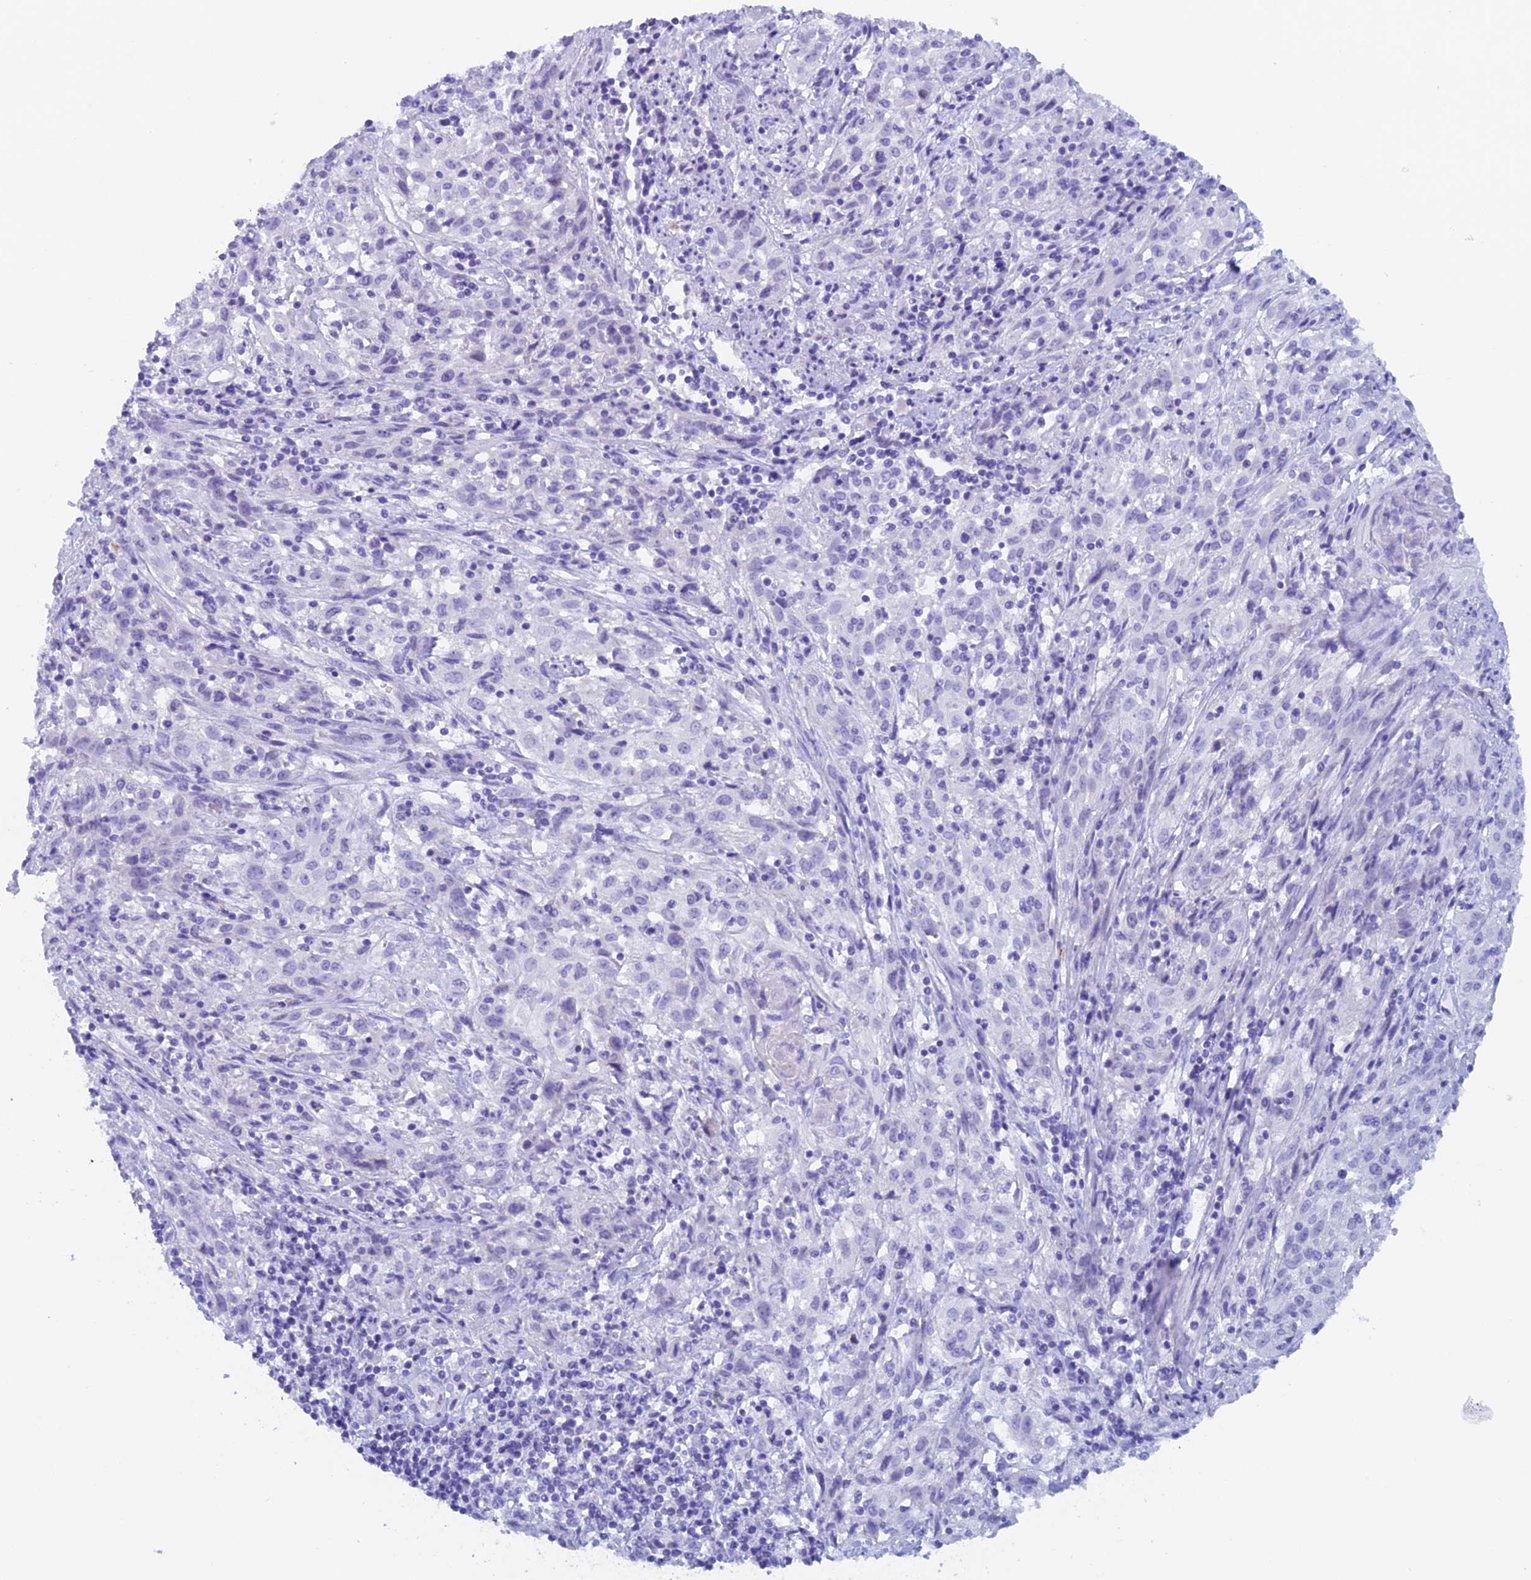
{"staining": {"intensity": "negative", "quantity": "none", "location": "none"}, "tissue": "cervical cancer", "cell_type": "Tumor cells", "image_type": "cancer", "snomed": [{"axis": "morphology", "description": "Squamous cell carcinoma, NOS"}, {"axis": "topography", "description": "Cervix"}], "caption": "This image is of cervical cancer (squamous cell carcinoma) stained with IHC to label a protein in brown with the nuclei are counter-stained blue. There is no positivity in tumor cells.", "gene": "PSMC3IP", "patient": {"sex": "female", "age": 57}}